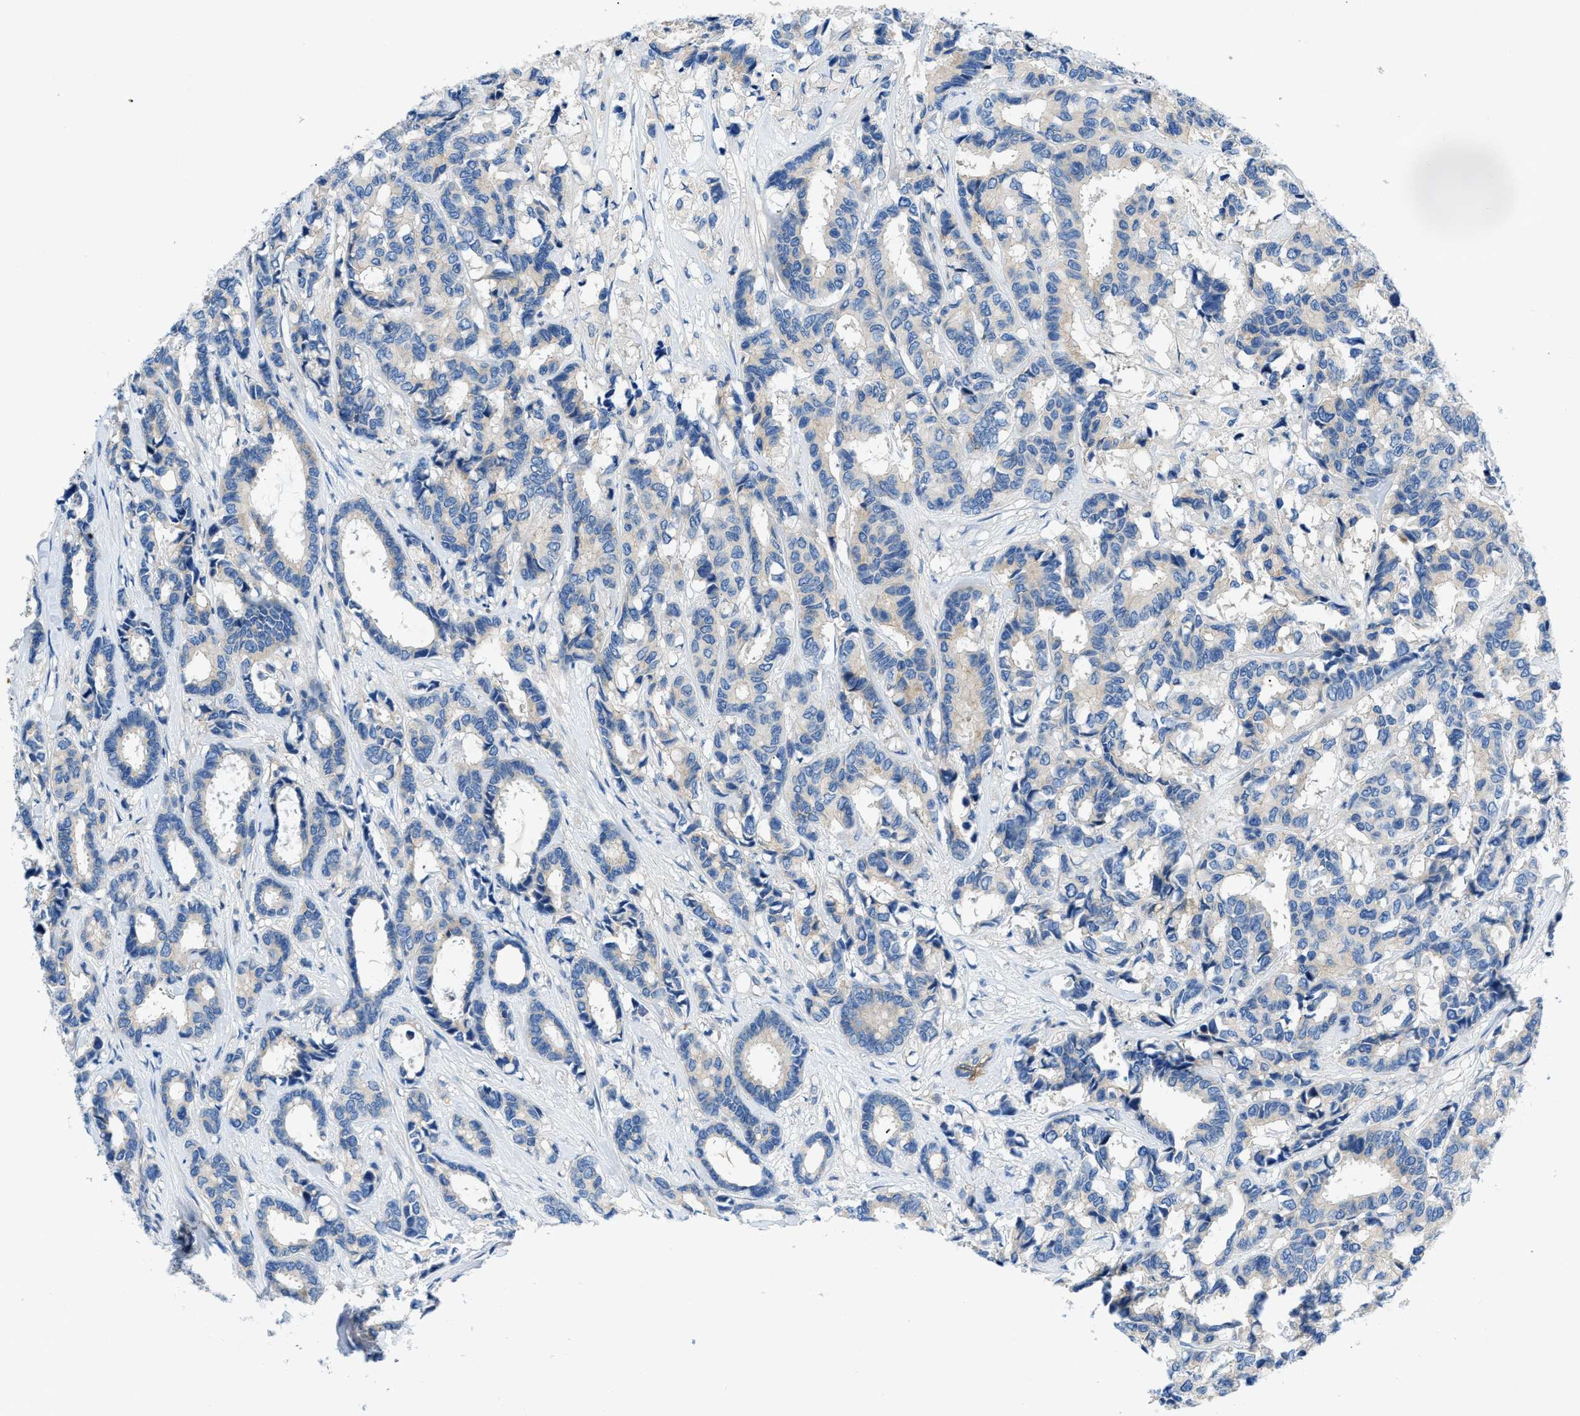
{"staining": {"intensity": "negative", "quantity": "none", "location": "none"}, "tissue": "breast cancer", "cell_type": "Tumor cells", "image_type": "cancer", "snomed": [{"axis": "morphology", "description": "Duct carcinoma"}, {"axis": "topography", "description": "Breast"}], "caption": "Invasive ductal carcinoma (breast) stained for a protein using IHC exhibits no staining tumor cells.", "gene": "ORAI1", "patient": {"sex": "female", "age": 87}}